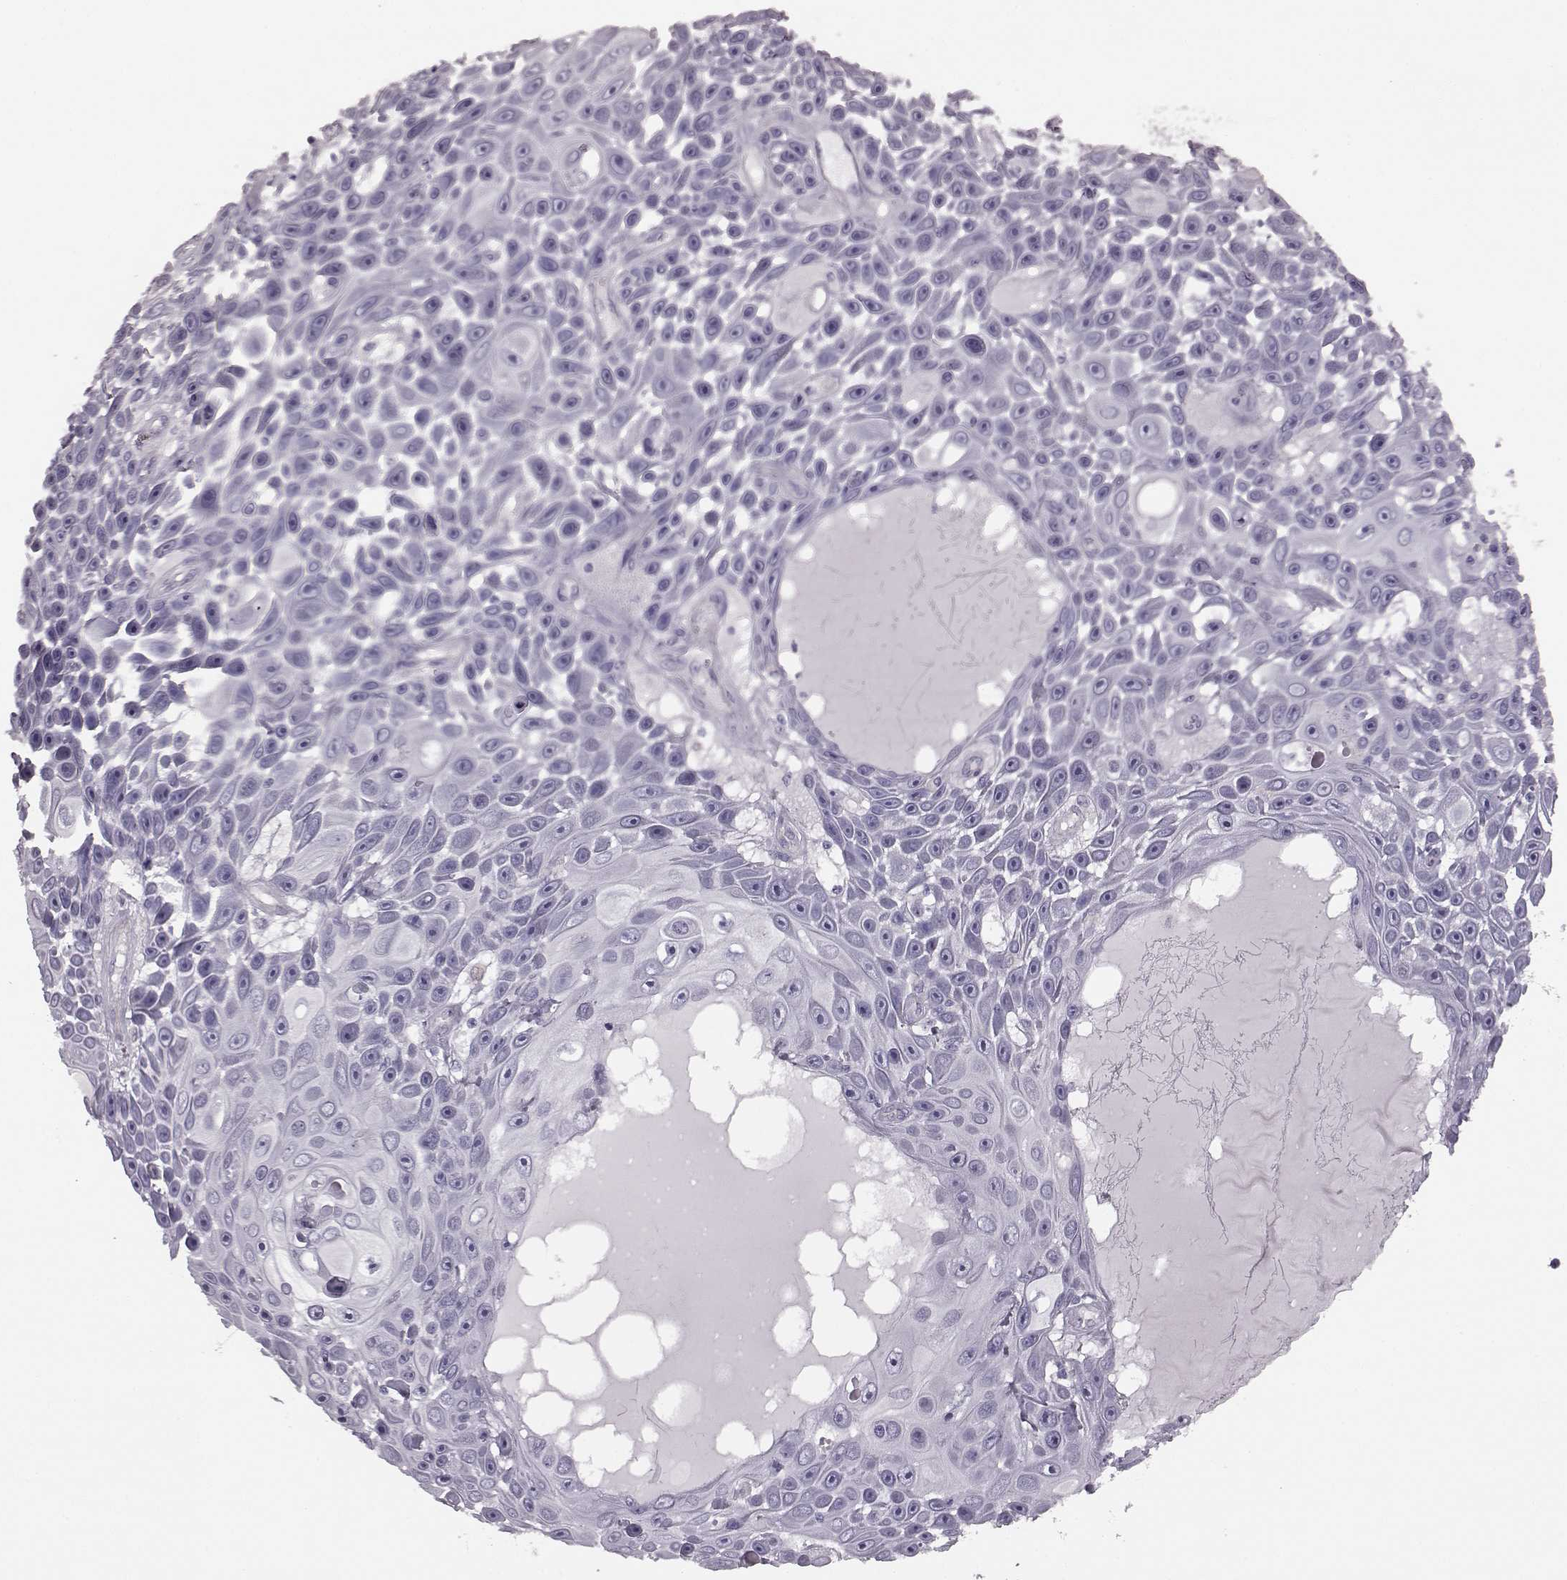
{"staining": {"intensity": "negative", "quantity": "none", "location": "none"}, "tissue": "skin cancer", "cell_type": "Tumor cells", "image_type": "cancer", "snomed": [{"axis": "morphology", "description": "Squamous cell carcinoma, NOS"}, {"axis": "topography", "description": "Skin"}], "caption": "Skin squamous cell carcinoma was stained to show a protein in brown. There is no significant positivity in tumor cells.", "gene": "SNTG1", "patient": {"sex": "male", "age": 82}}